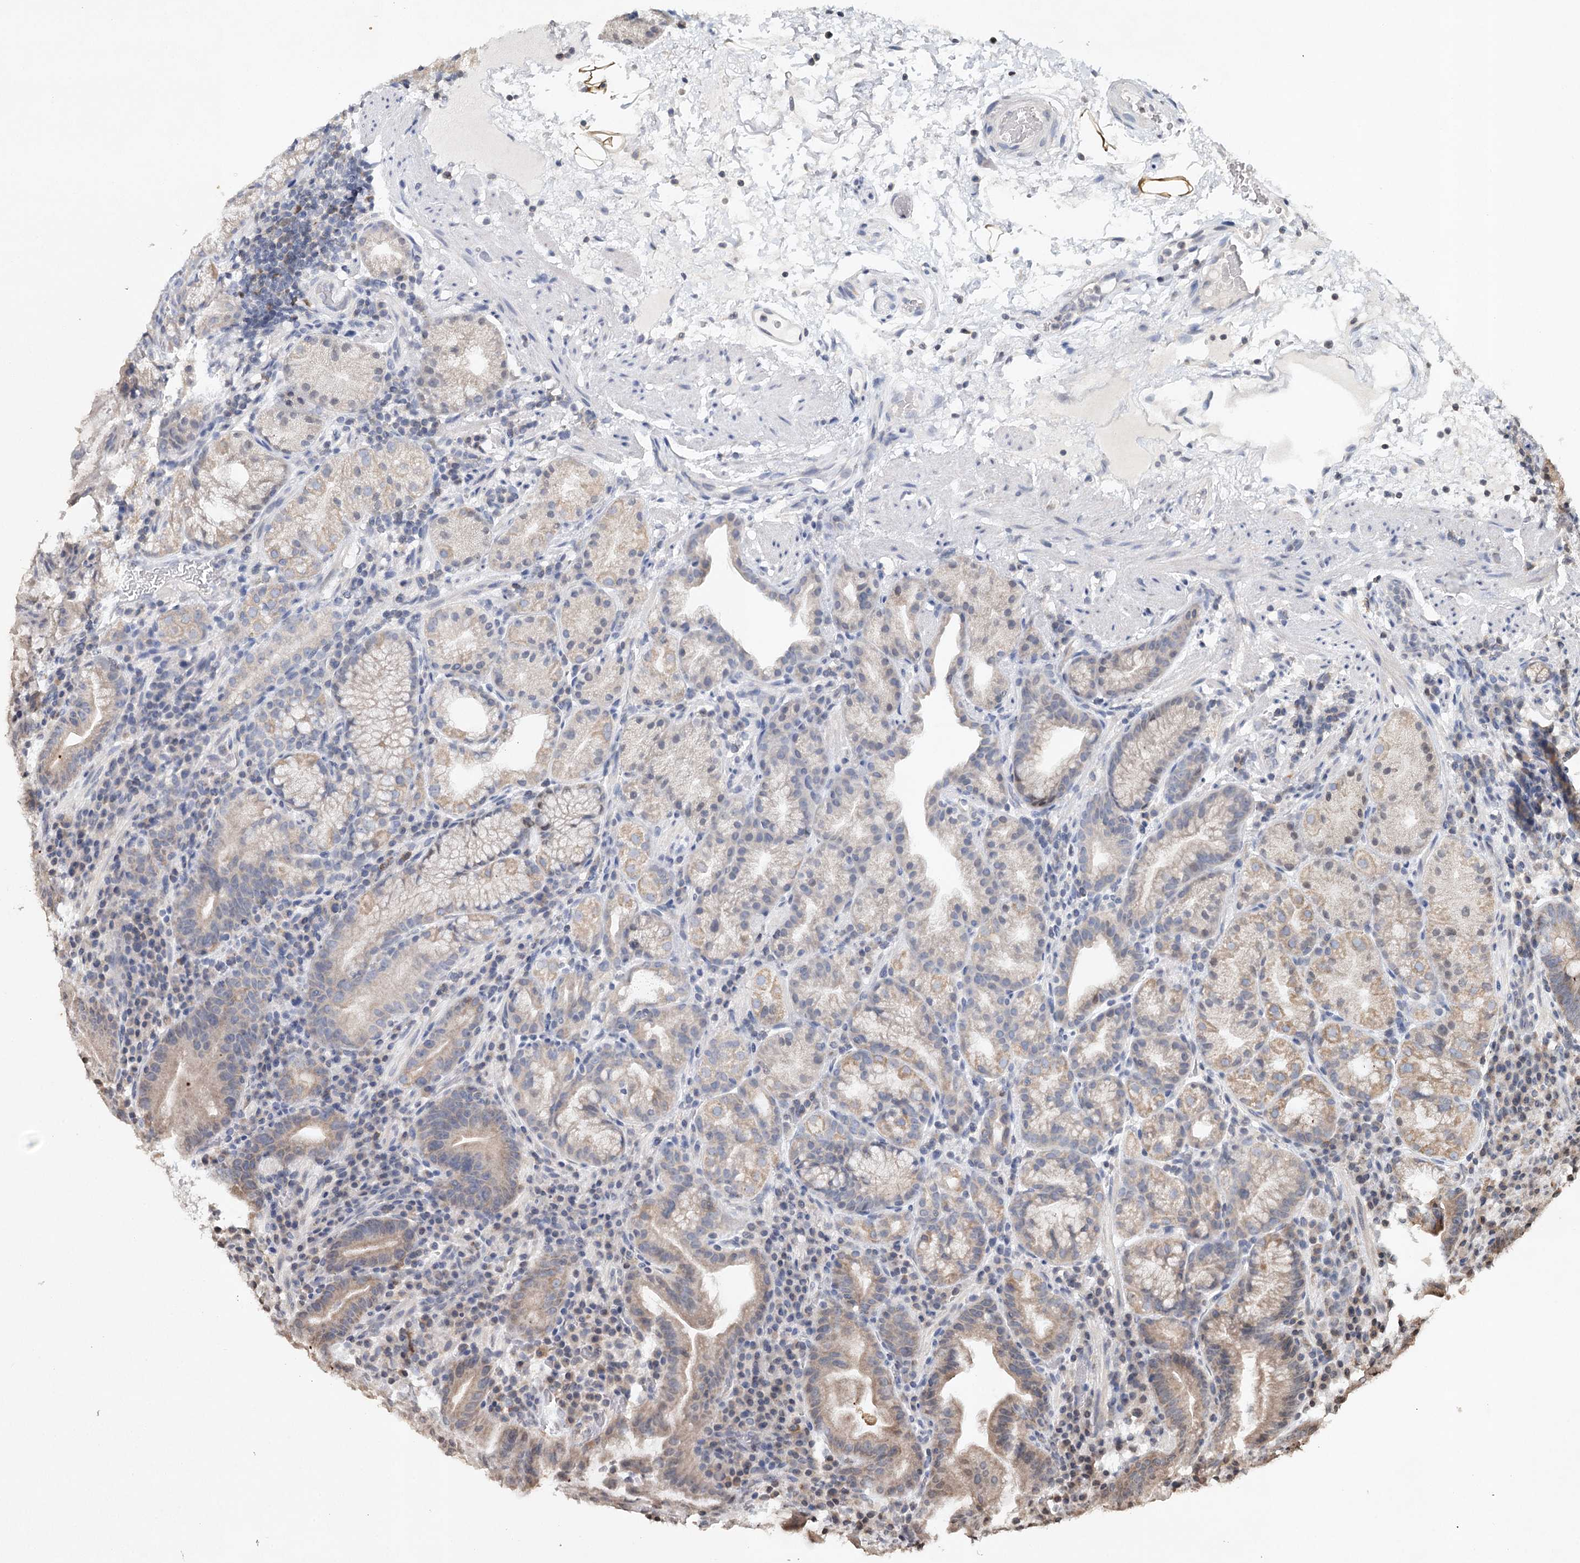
{"staining": {"intensity": "moderate", "quantity": "<25%", "location": "cytoplasmic/membranous"}, "tissue": "stomach", "cell_type": "Glandular cells", "image_type": "normal", "snomed": [{"axis": "morphology", "description": "Normal tissue, NOS"}, {"axis": "morphology", "description": "Inflammation, NOS"}, {"axis": "topography", "description": "Stomach"}], "caption": "Benign stomach reveals moderate cytoplasmic/membranous expression in about <25% of glandular cells, visualized by immunohistochemistry.", "gene": "ICOS", "patient": {"sex": "male", "age": 79}}